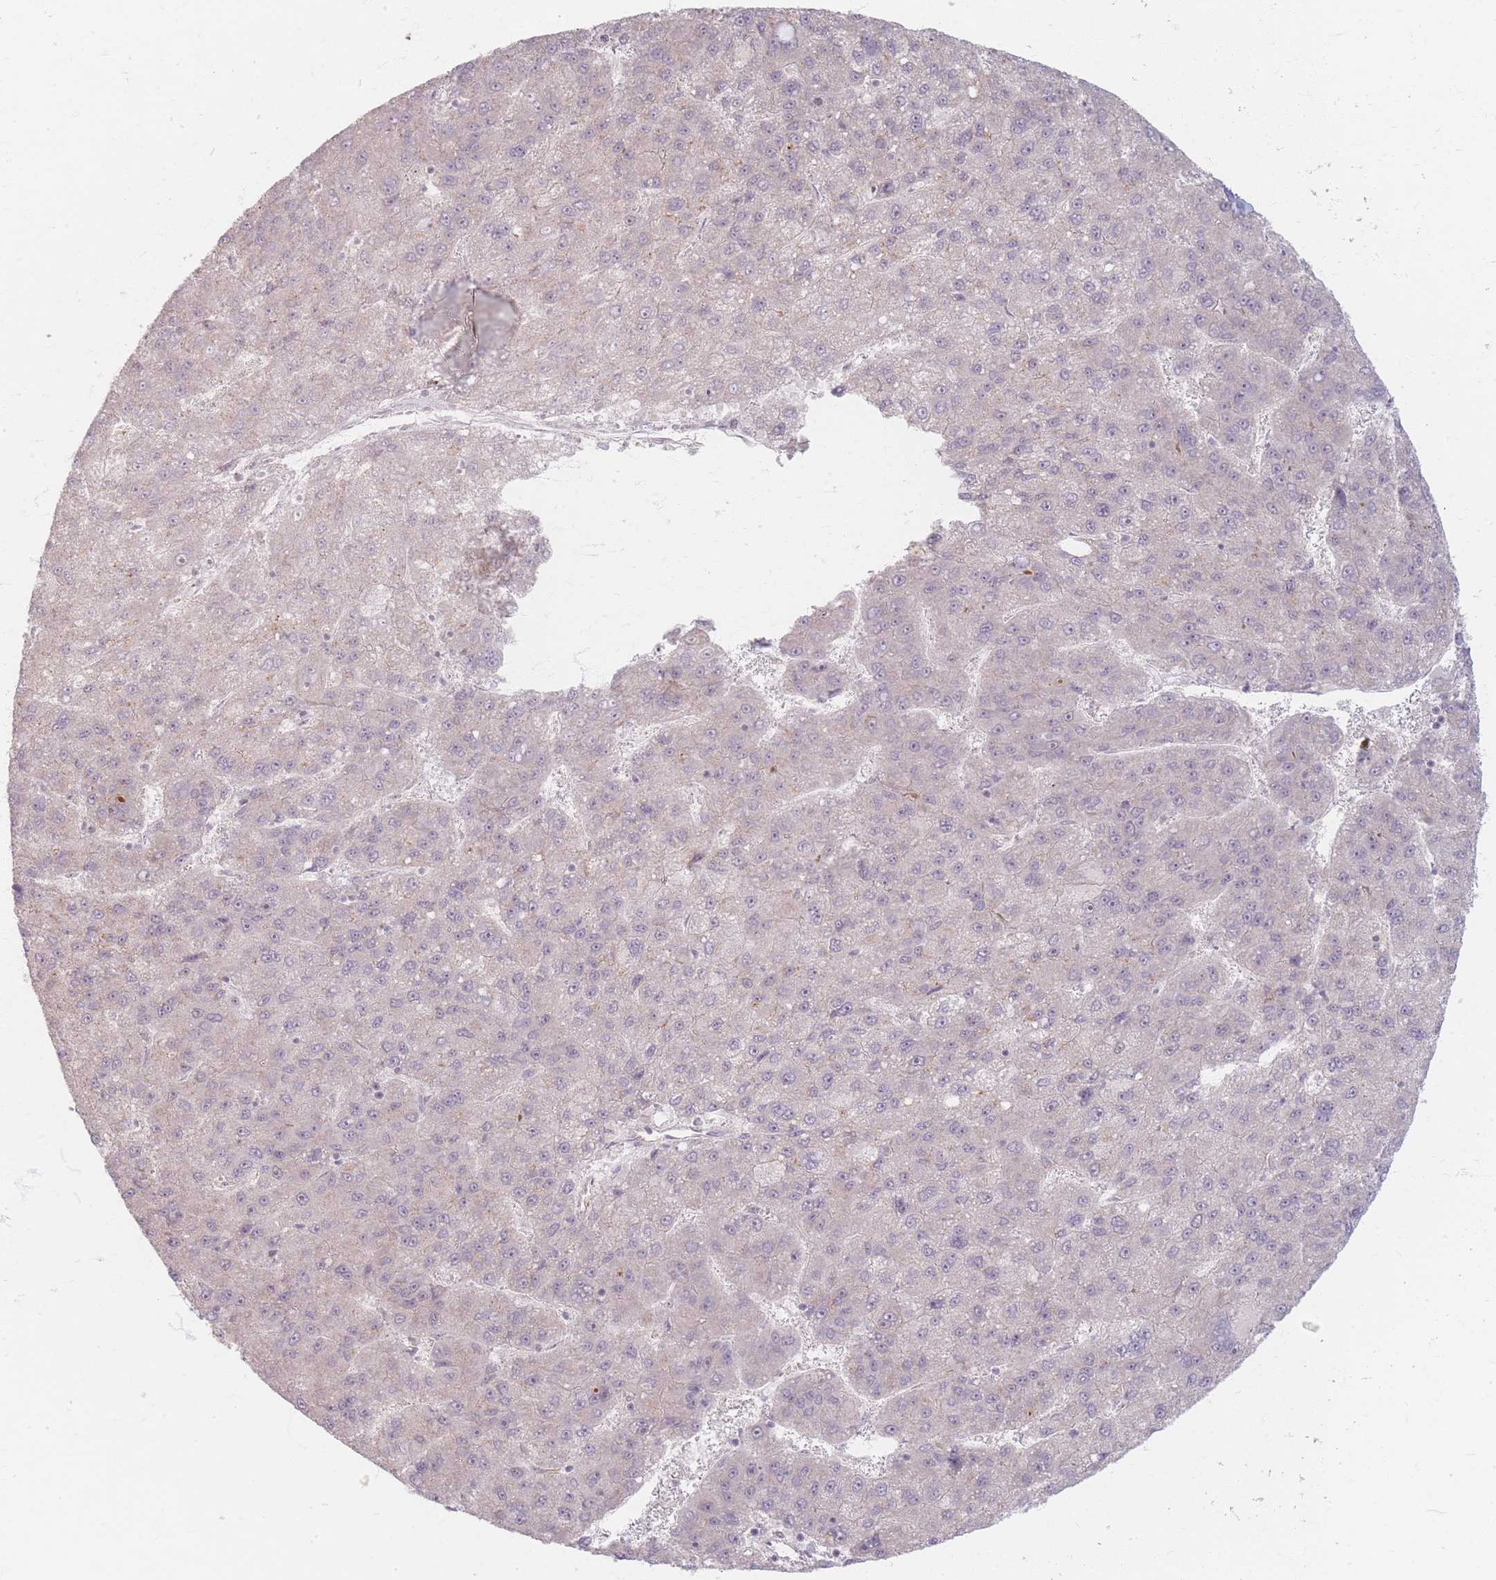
{"staining": {"intensity": "negative", "quantity": "none", "location": "none"}, "tissue": "liver cancer", "cell_type": "Tumor cells", "image_type": "cancer", "snomed": [{"axis": "morphology", "description": "Carcinoma, Hepatocellular, NOS"}, {"axis": "topography", "description": "Liver"}], "caption": "Immunohistochemical staining of human liver cancer (hepatocellular carcinoma) reveals no significant staining in tumor cells.", "gene": "GABRA6", "patient": {"sex": "female", "age": 82}}